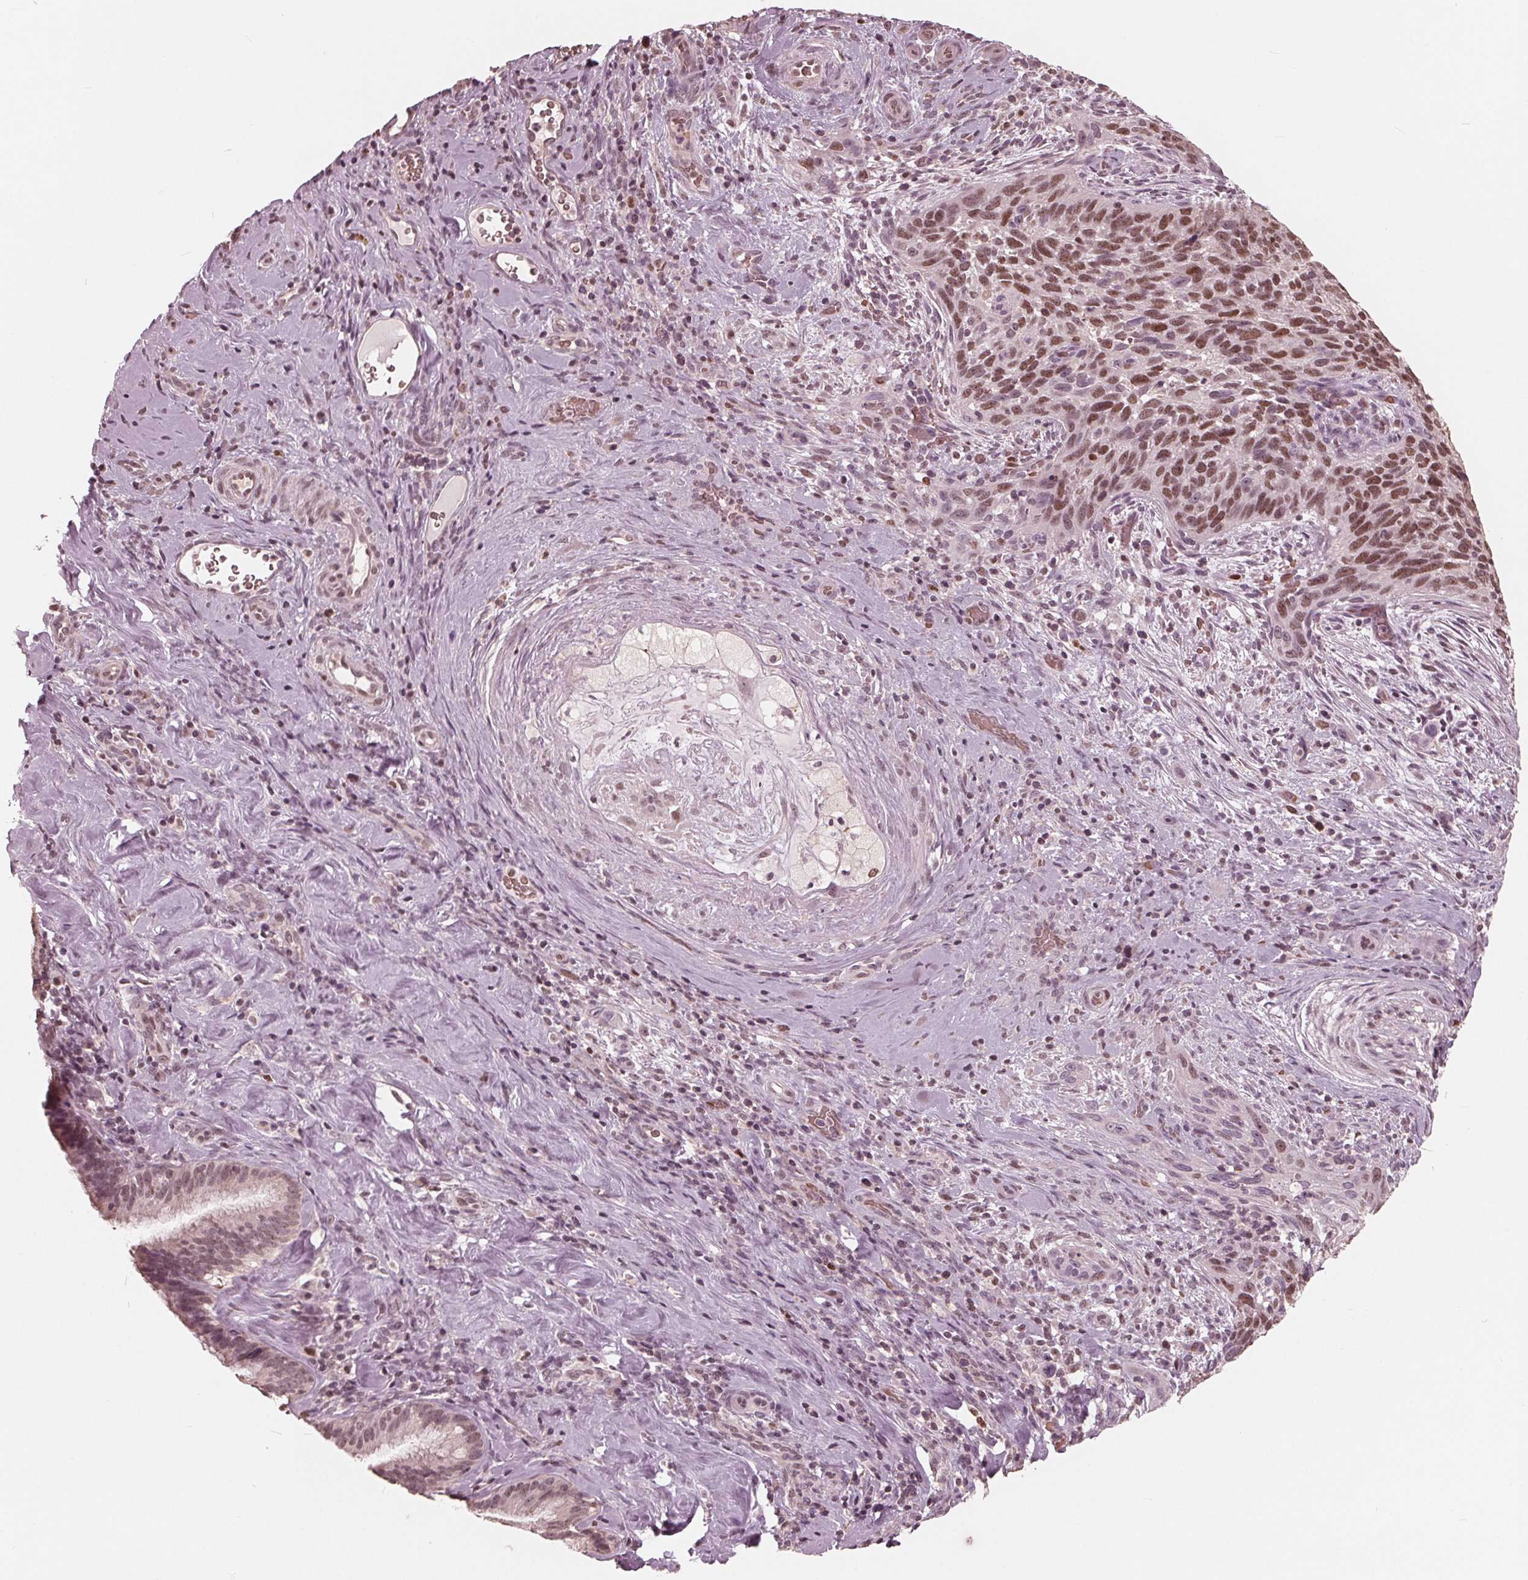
{"staining": {"intensity": "moderate", "quantity": ">75%", "location": "nuclear"}, "tissue": "cervical cancer", "cell_type": "Tumor cells", "image_type": "cancer", "snomed": [{"axis": "morphology", "description": "Squamous cell carcinoma, NOS"}, {"axis": "topography", "description": "Cervix"}], "caption": "IHC micrograph of human squamous cell carcinoma (cervical) stained for a protein (brown), which exhibits medium levels of moderate nuclear staining in approximately >75% of tumor cells.", "gene": "HIRIP3", "patient": {"sex": "female", "age": 51}}